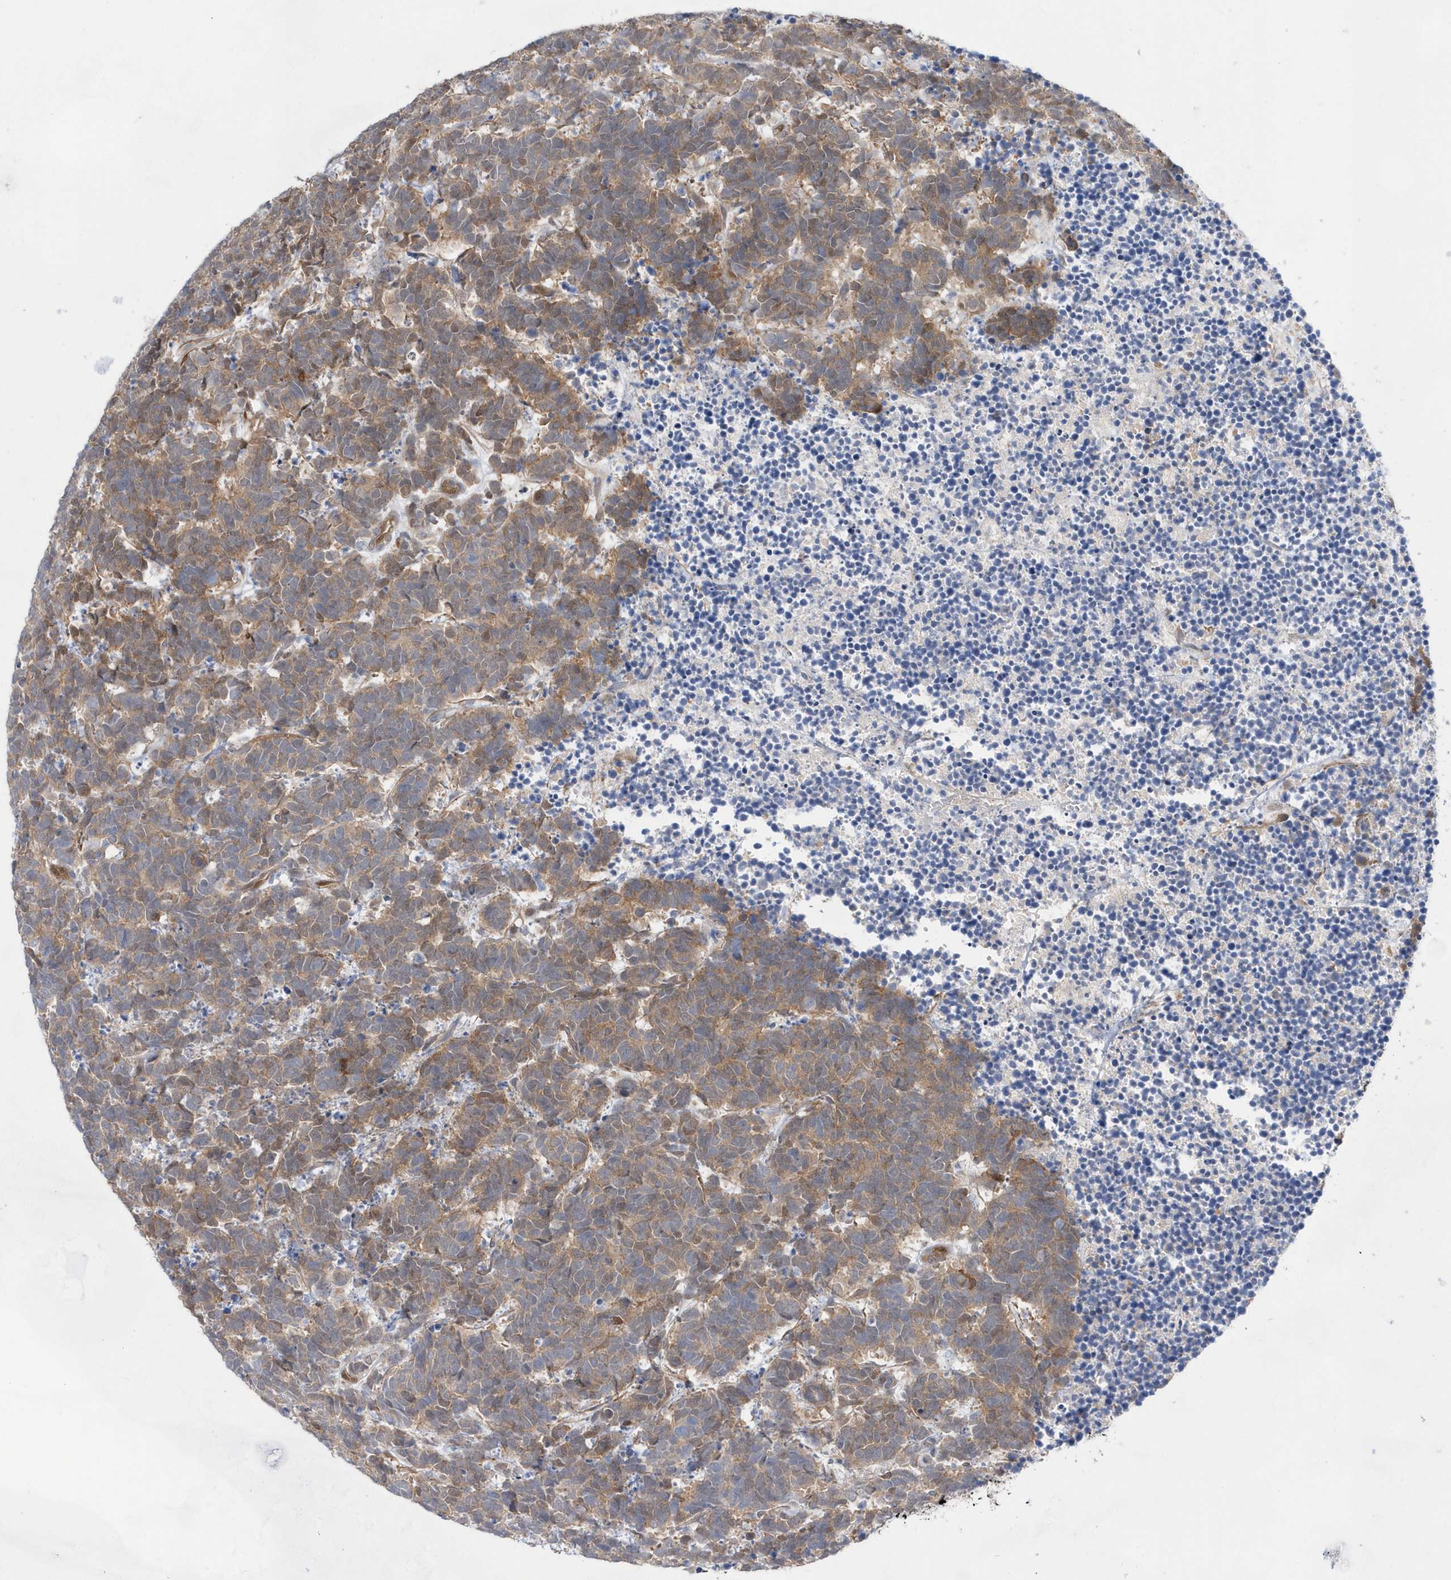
{"staining": {"intensity": "moderate", "quantity": ">75%", "location": "cytoplasmic/membranous"}, "tissue": "carcinoid", "cell_type": "Tumor cells", "image_type": "cancer", "snomed": [{"axis": "morphology", "description": "Carcinoma, NOS"}, {"axis": "morphology", "description": "Carcinoid, malignant, NOS"}, {"axis": "topography", "description": "Urinary bladder"}], "caption": "Approximately >75% of tumor cells in carcinoid demonstrate moderate cytoplasmic/membranous protein positivity as visualized by brown immunohistochemical staining.", "gene": "BDH2", "patient": {"sex": "male", "age": 57}}